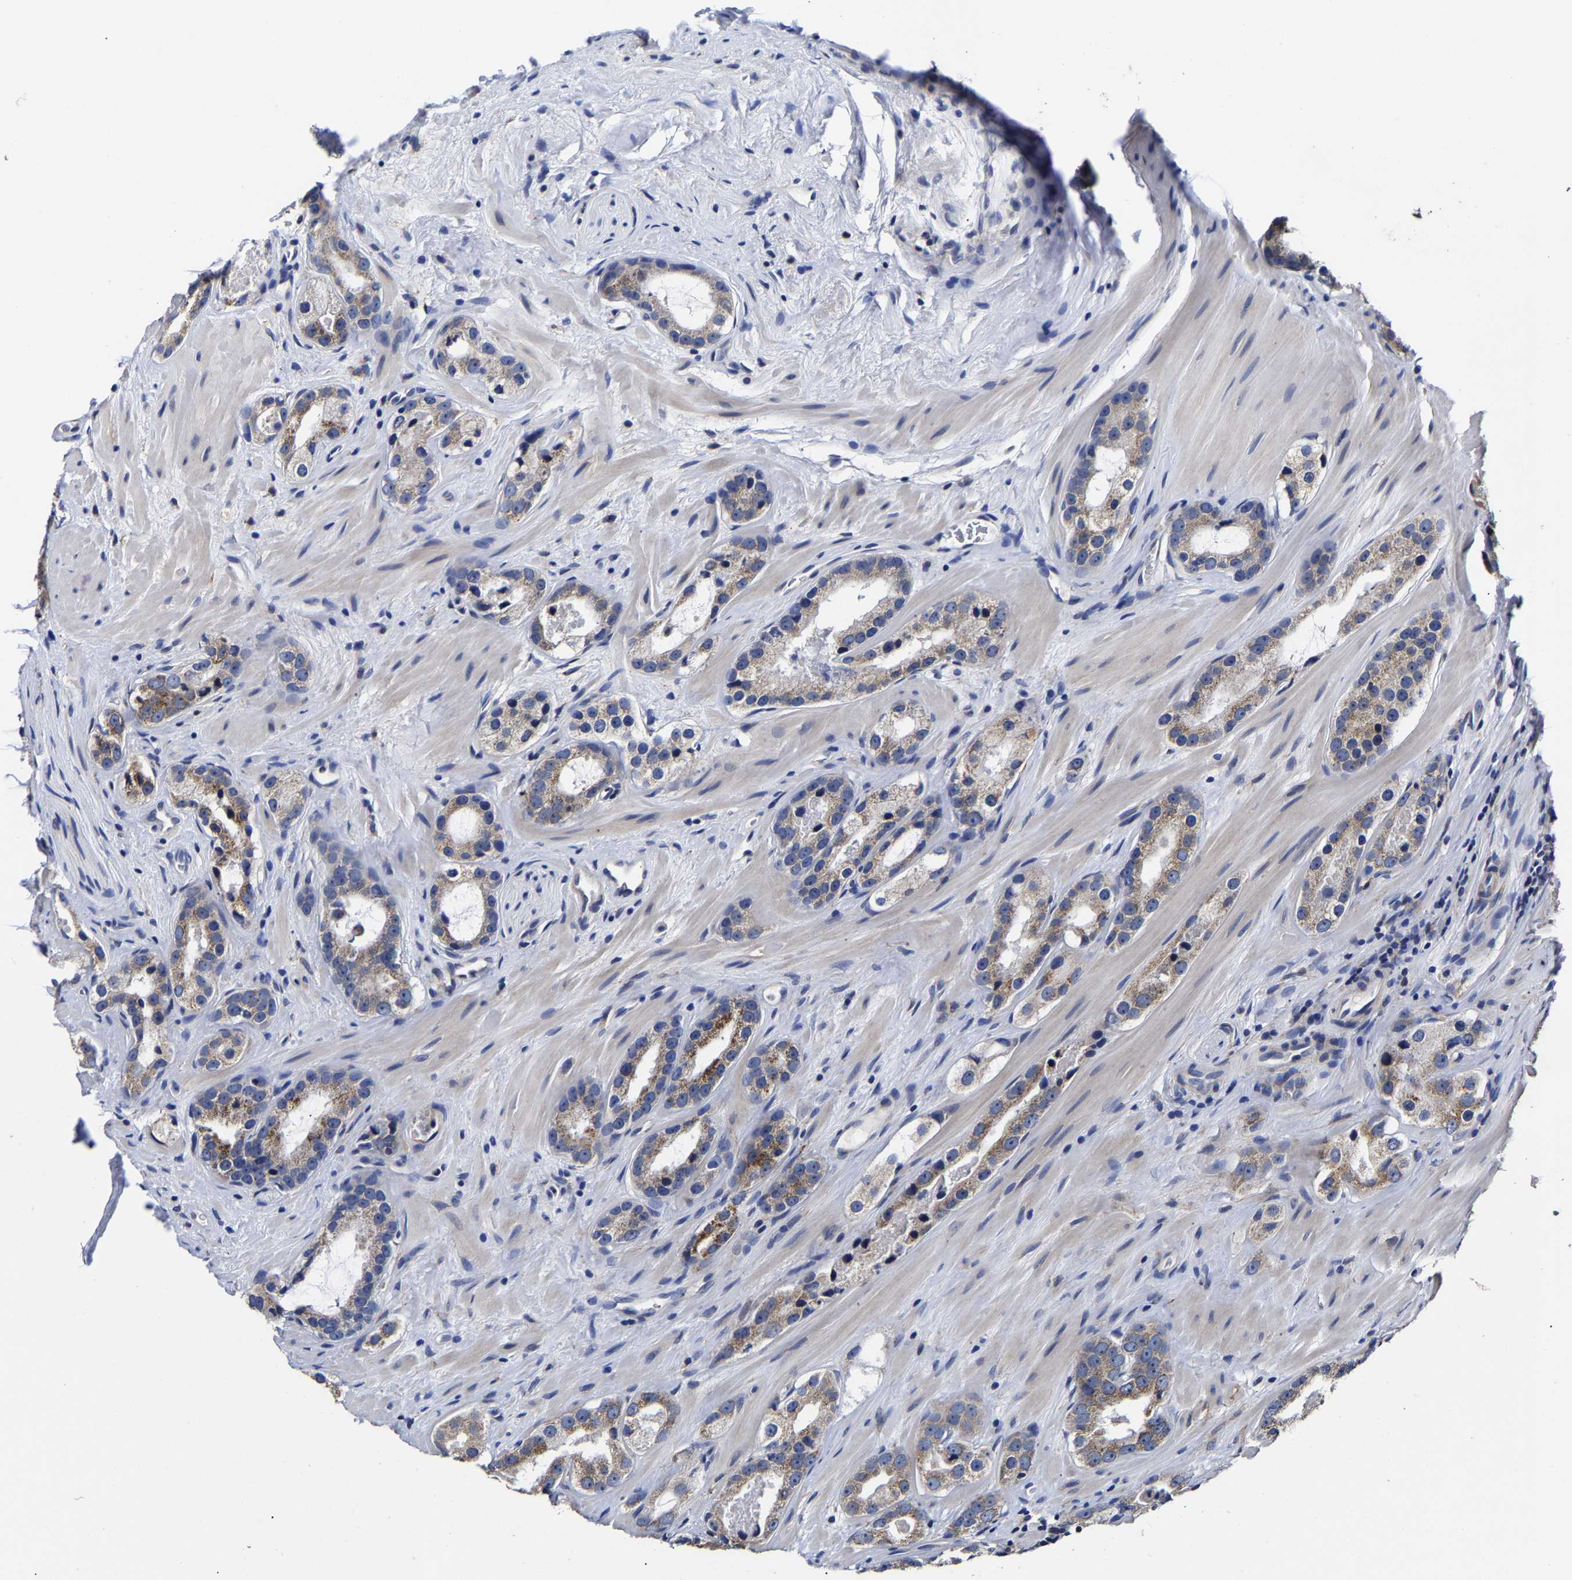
{"staining": {"intensity": "moderate", "quantity": ">75%", "location": "cytoplasmic/membranous"}, "tissue": "prostate cancer", "cell_type": "Tumor cells", "image_type": "cancer", "snomed": [{"axis": "morphology", "description": "Adenocarcinoma, High grade"}, {"axis": "topography", "description": "Prostate"}], "caption": "Human high-grade adenocarcinoma (prostate) stained for a protein (brown) reveals moderate cytoplasmic/membranous positive positivity in approximately >75% of tumor cells.", "gene": "AASS", "patient": {"sex": "male", "age": 63}}